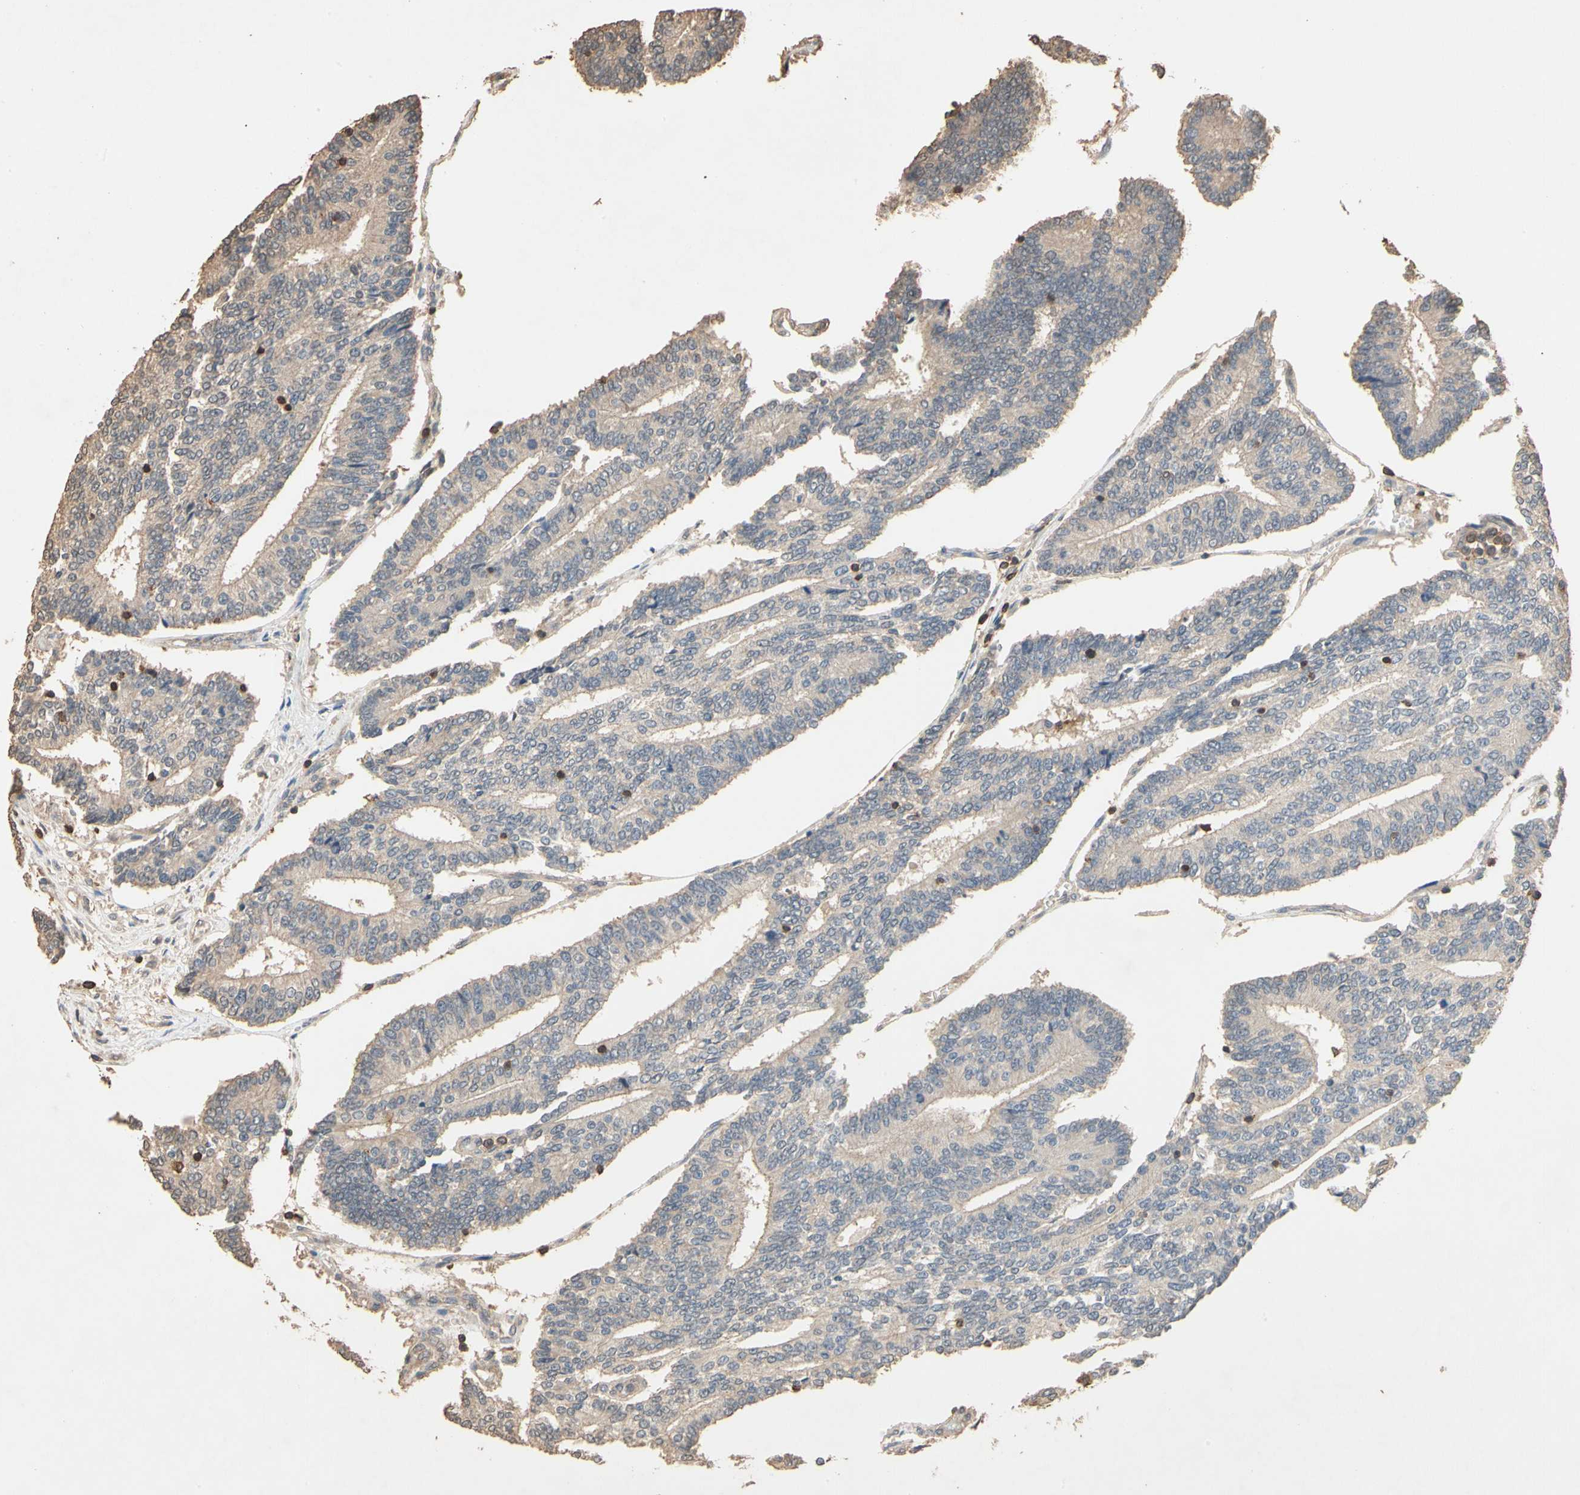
{"staining": {"intensity": "weak", "quantity": "25%-75%", "location": "cytoplasmic/membranous"}, "tissue": "prostate cancer", "cell_type": "Tumor cells", "image_type": "cancer", "snomed": [{"axis": "morphology", "description": "Adenocarcinoma, High grade"}, {"axis": "topography", "description": "Prostate"}], "caption": "A low amount of weak cytoplasmic/membranous positivity is appreciated in approximately 25%-75% of tumor cells in prostate high-grade adenocarcinoma tissue. Using DAB (3,3'-diaminobenzidine) (brown) and hematoxylin (blue) stains, captured at high magnification using brightfield microscopy.", "gene": "MAP3K10", "patient": {"sex": "male", "age": 55}}